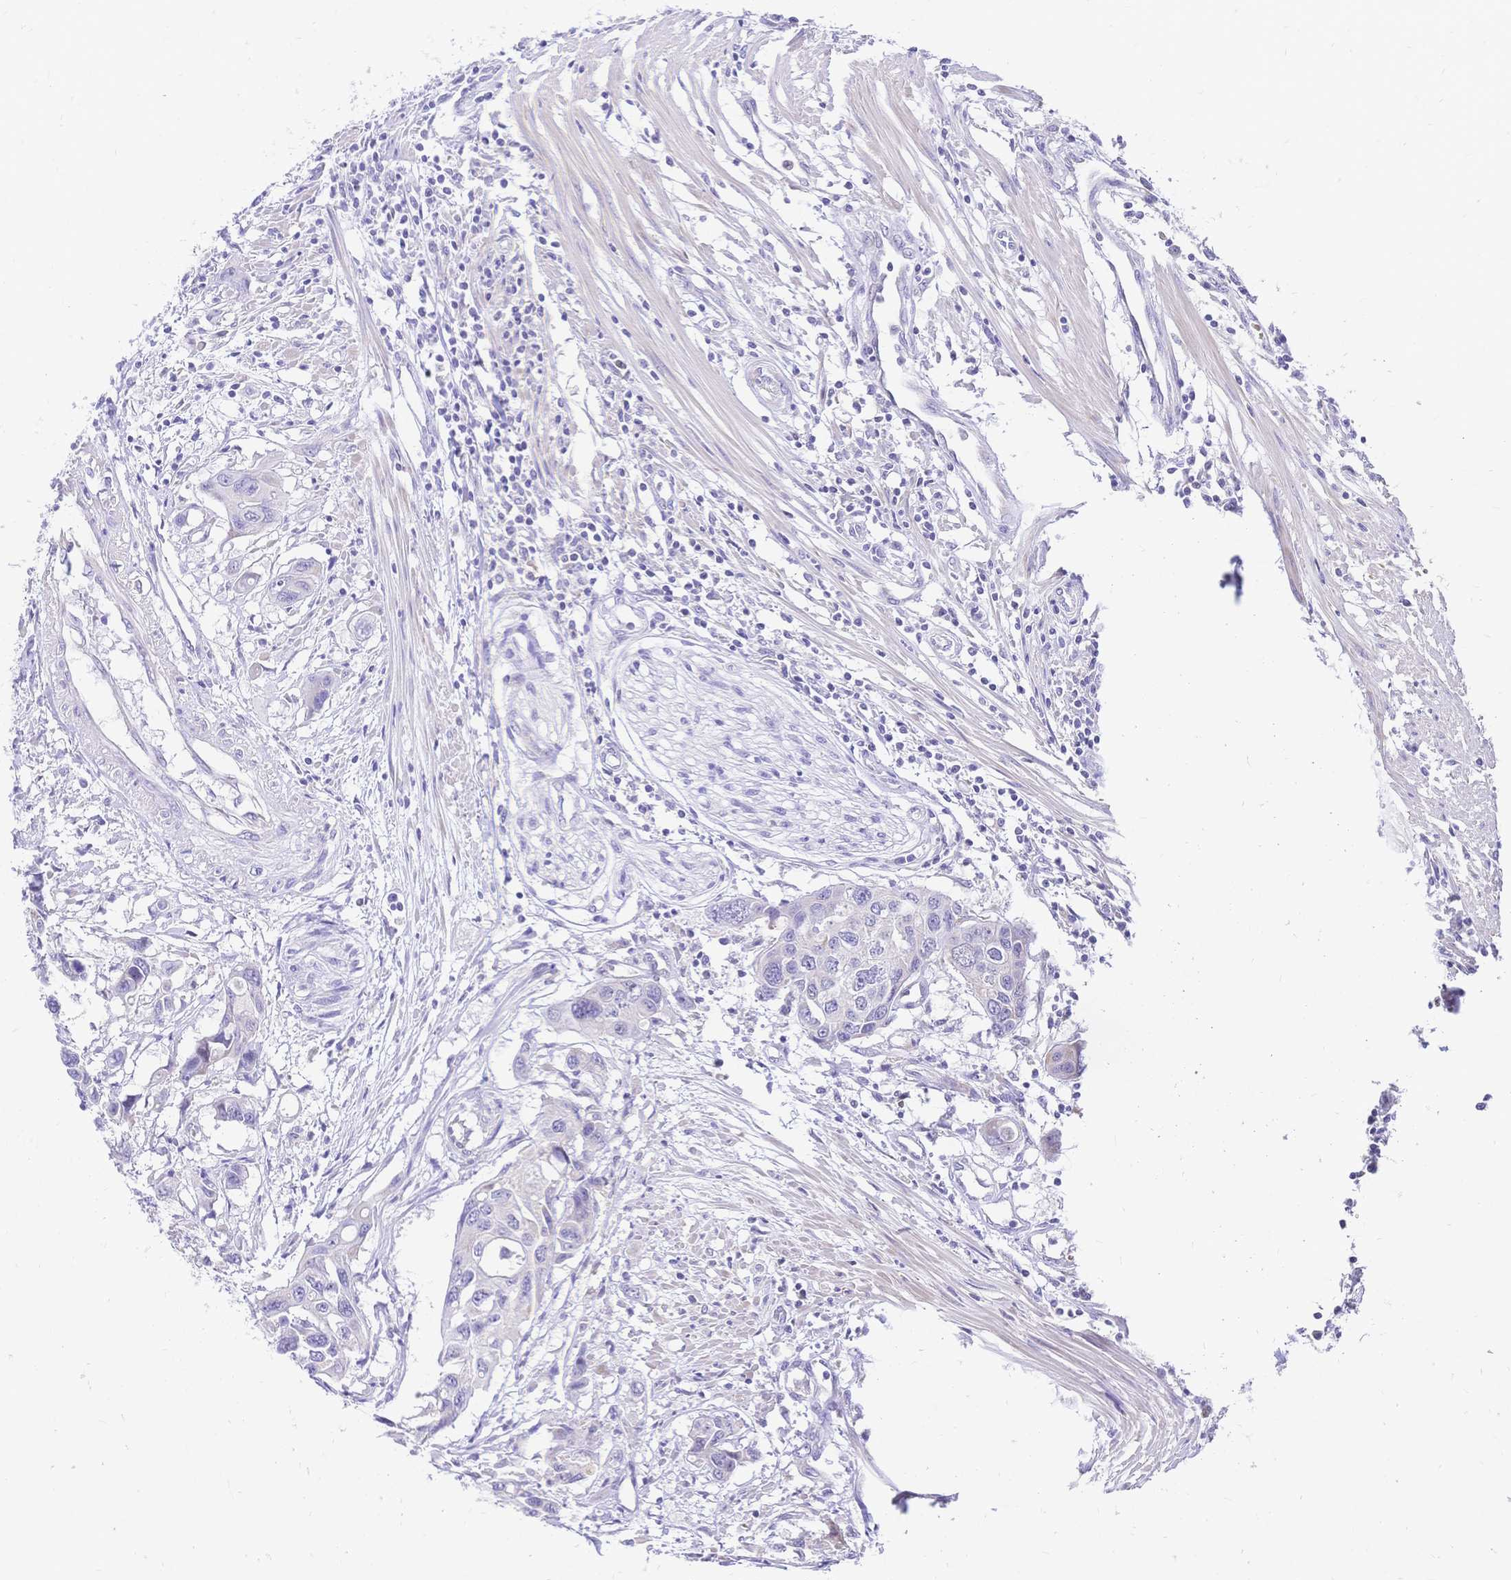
{"staining": {"intensity": "negative", "quantity": "none", "location": "none"}, "tissue": "colorectal cancer", "cell_type": "Tumor cells", "image_type": "cancer", "snomed": [{"axis": "morphology", "description": "Adenocarcinoma, NOS"}, {"axis": "topography", "description": "Colon"}], "caption": "This micrograph is of colorectal cancer (adenocarcinoma) stained with immunohistochemistry (IHC) to label a protein in brown with the nuclei are counter-stained blue. There is no positivity in tumor cells. Nuclei are stained in blue.", "gene": "CLEC18B", "patient": {"sex": "male", "age": 77}}